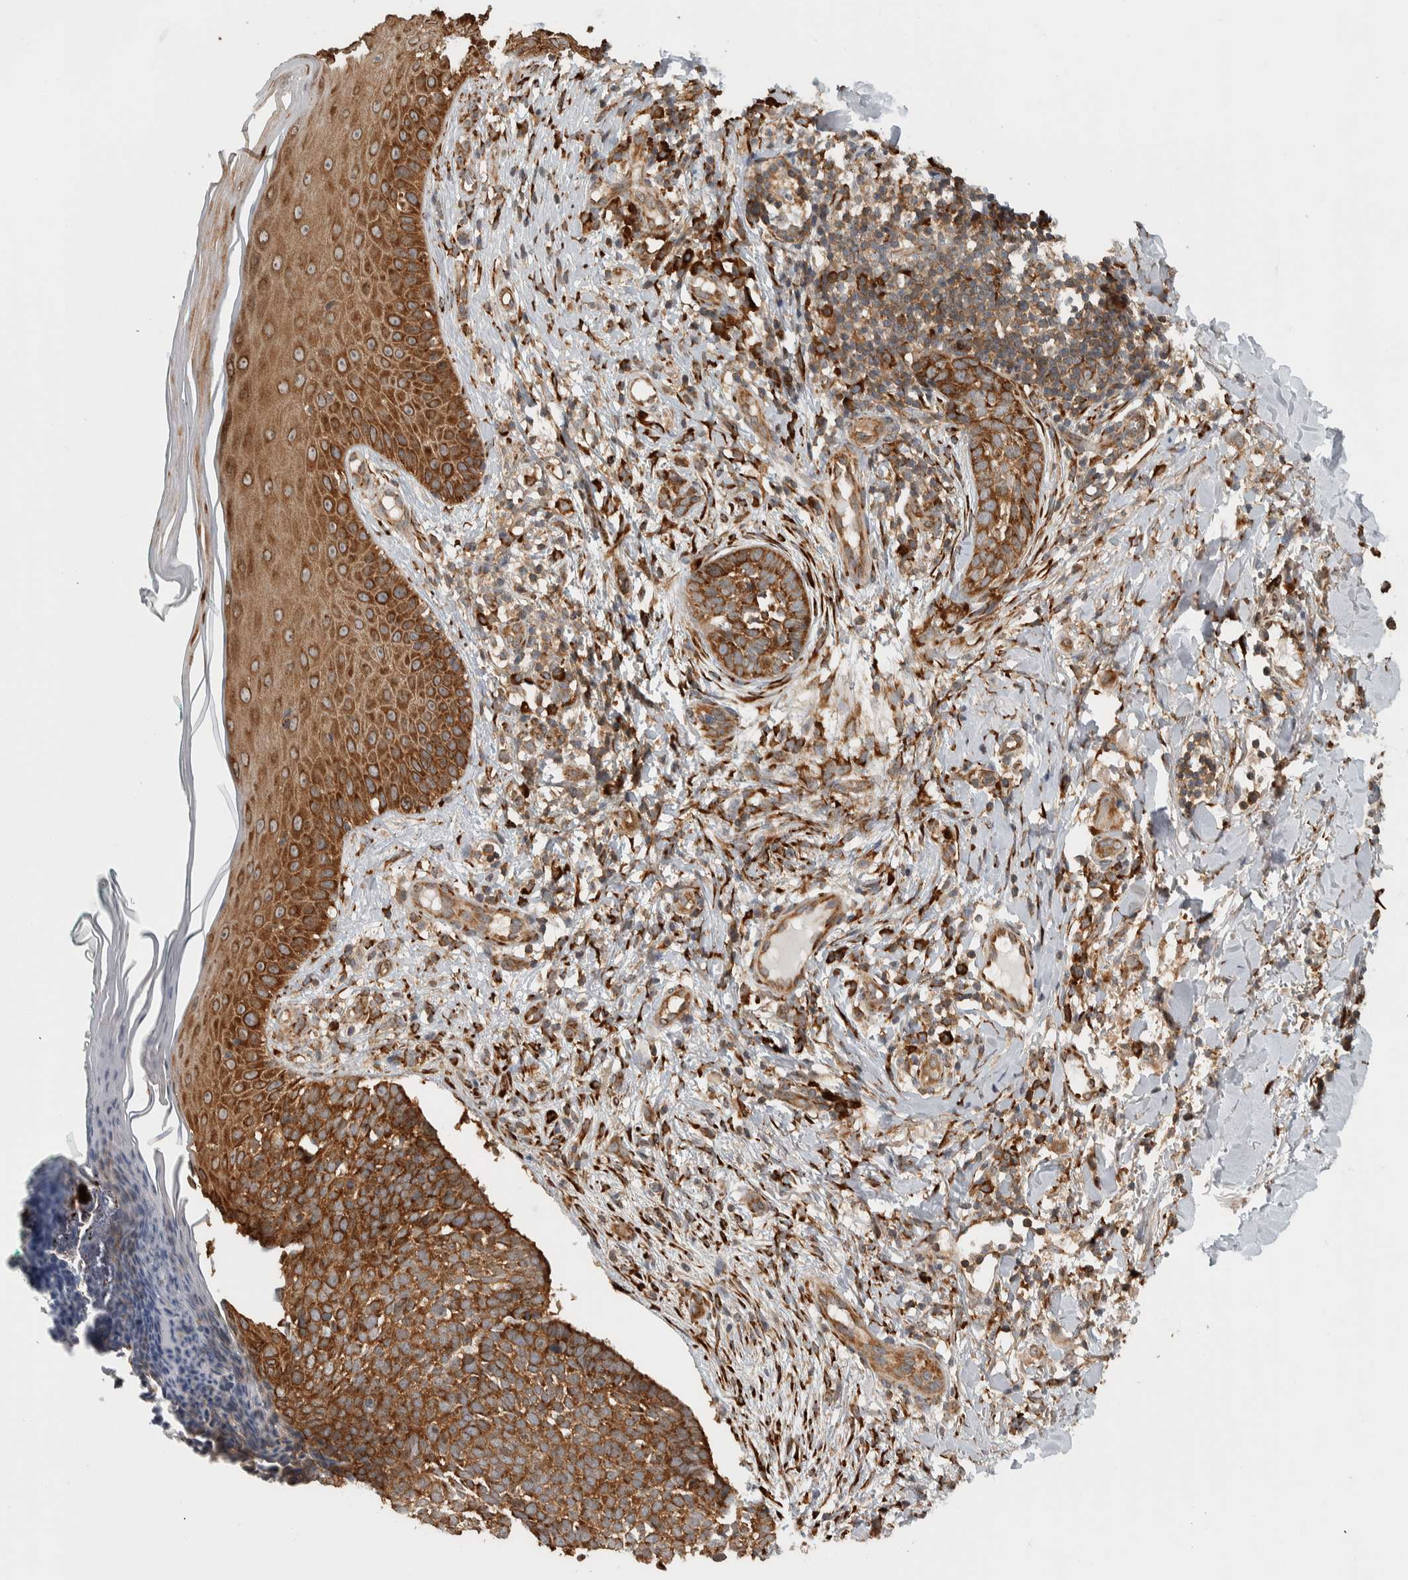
{"staining": {"intensity": "strong", "quantity": ">75%", "location": "cytoplasmic/membranous"}, "tissue": "skin cancer", "cell_type": "Tumor cells", "image_type": "cancer", "snomed": [{"axis": "morphology", "description": "Normal tissue, NOS"}, {"axis": "morphology", "description": "Basal cell carcinoma"}, {"axis": "topography", "description": "Skin"}], "caption": "Tumor cells display high levels of strong cytoplasmic/membranous positivity in about >75% of cells in human skin basal cell carcinoma. Using DAB (brown) and hematoxylin (blue) stains, captured at high magnification using brightfield microscopy.", "gene": "EIF3H", "patient": {"sex": "male", "age": 67}}